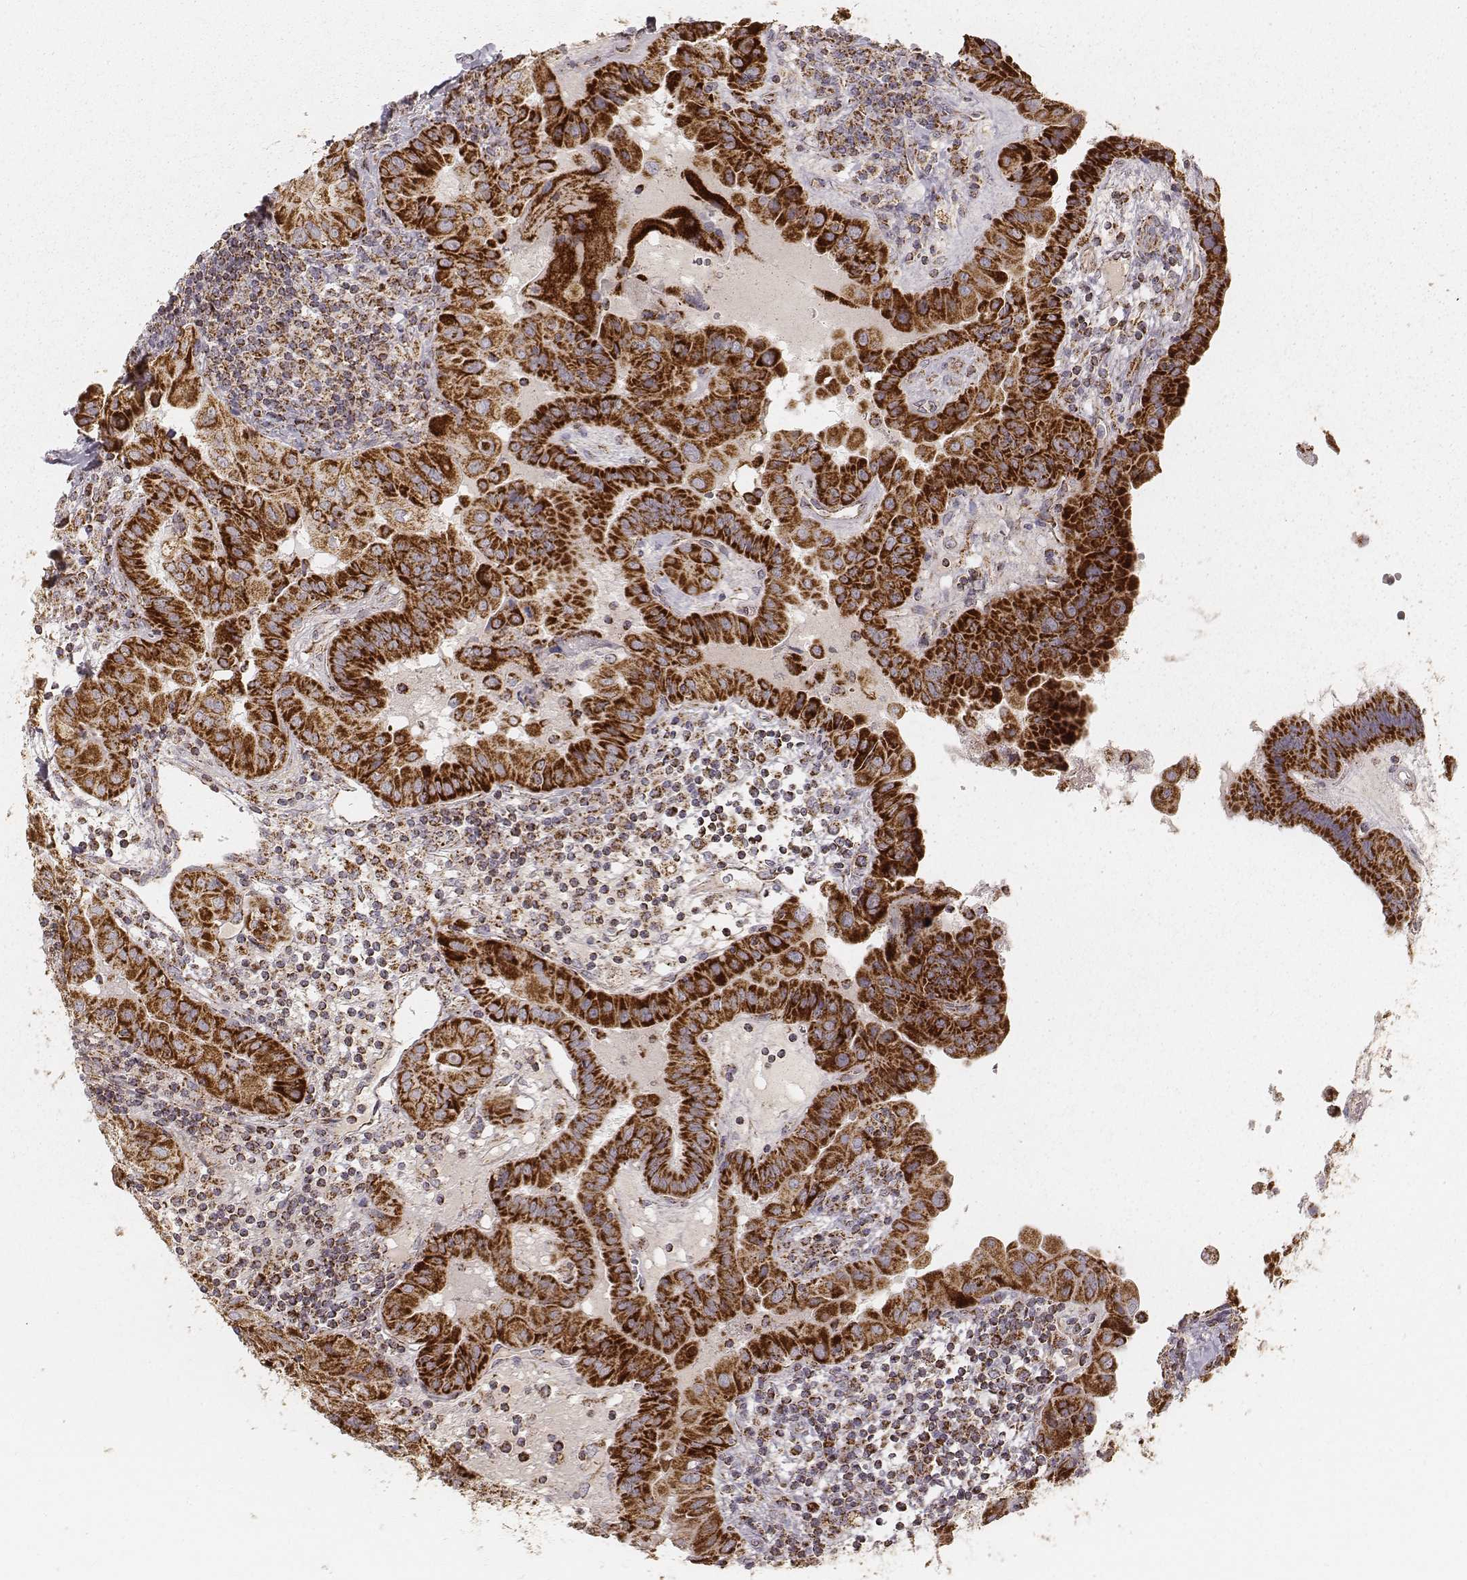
{"staining": {"intensity": "strong", "quantity": ">75%", "location": "cytoplasmic/membranous"}, "tissue": "thyroid cancer", "cell_type": "Tumor cells", "image_type": "cancer", "snomed": [{"axis": "morphology", "description": "Papillary adenocarcinoma, NOS"}, {"axis": "topography", "description": "Thyroid gland"}], "caption": "Protein staining by IHC displays strong cytoplasmic/membranous positivity in approximately >75% of tumor cells in thyroid cancer (papillary adenocarcinoma). Nuclei are stained in blue.", "gene": "CS", "patient": {"sex": "female", "age": 37}}